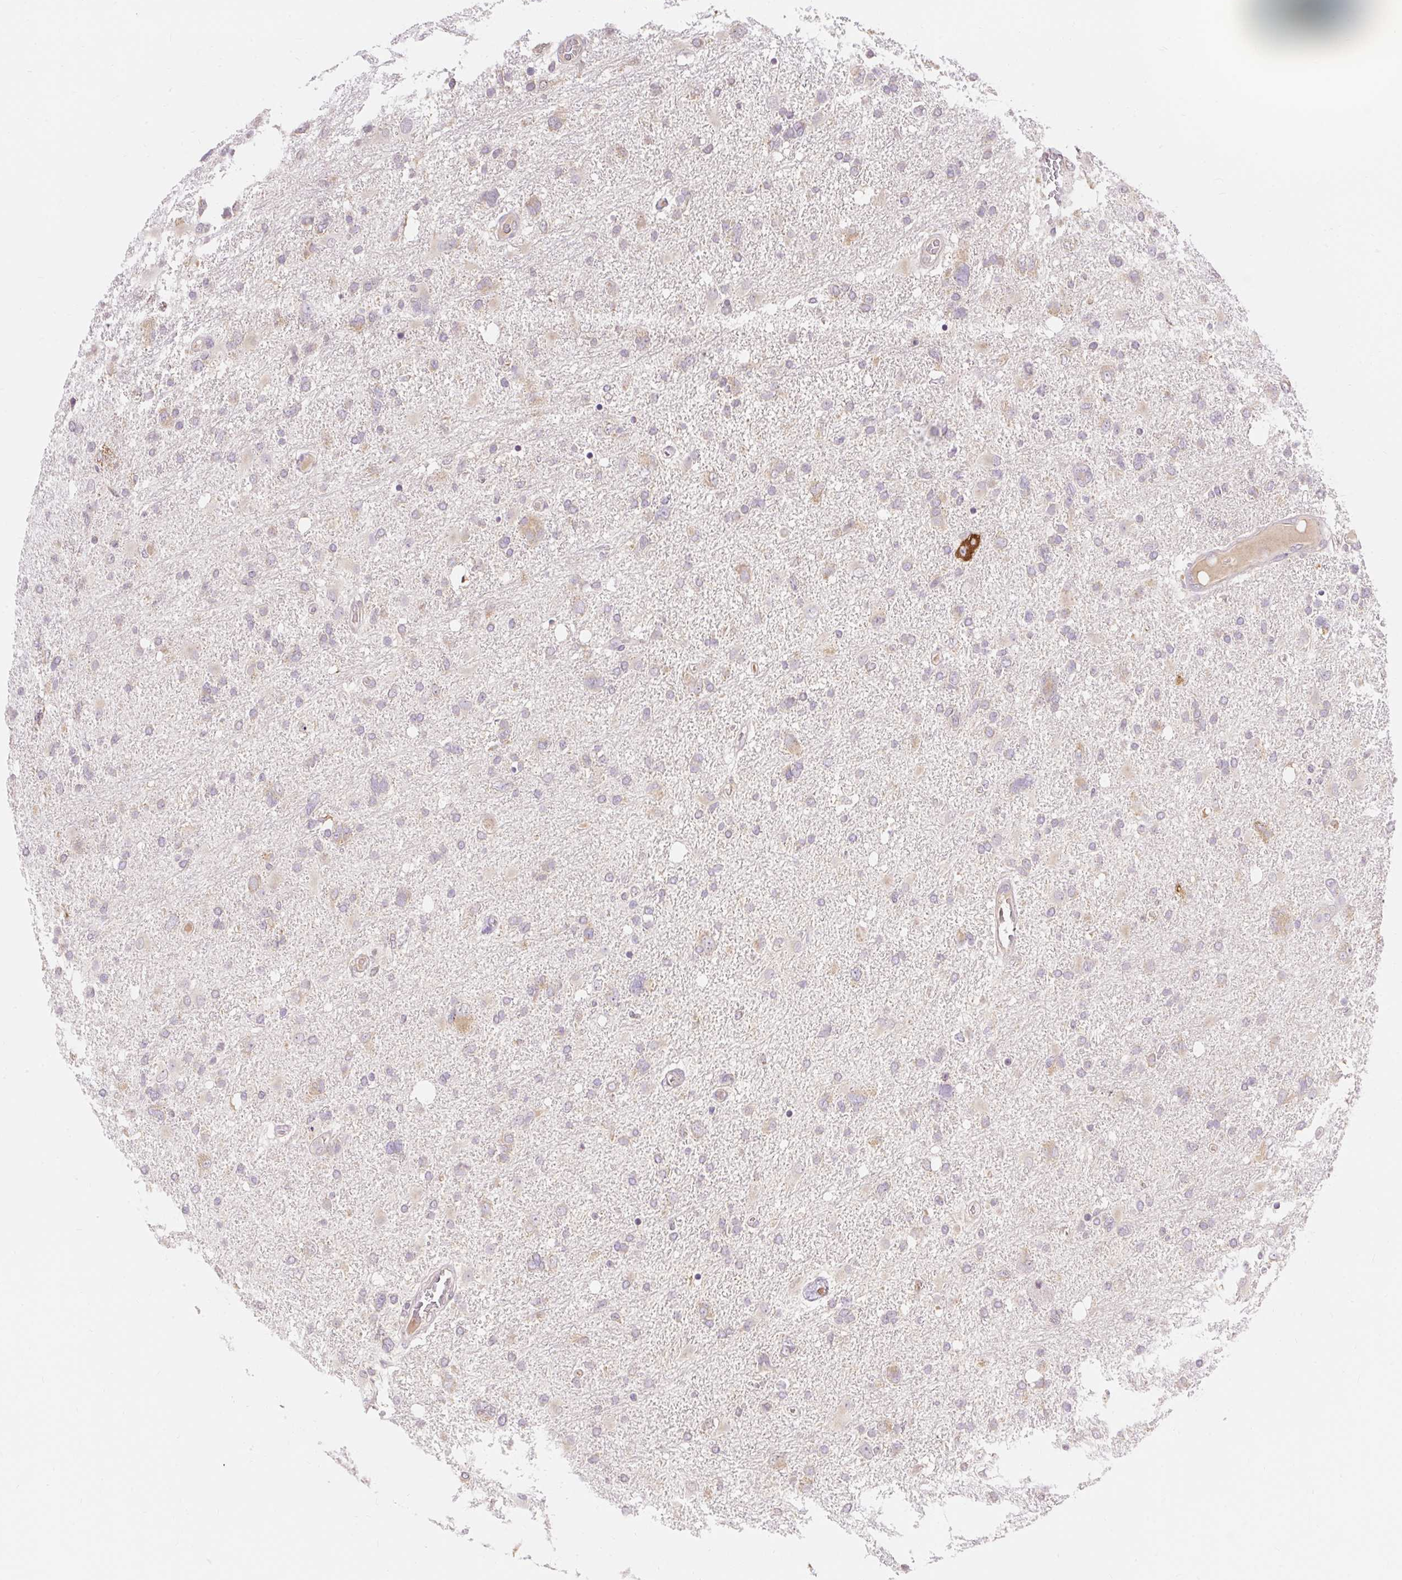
{"staining": {"intensity": "weak", "quantity": "<25%", "location": "cytoplasmic/membranous"}, "tissue": "glioma", "cell_type": "Tumor cells", "image_type": "cancer", "snomed": [{"axis": "morphology", "description": "Glioma, malignant, High grade"}, {"axis": "topography", "description": "Brain"}], "caption": "Protein analysis of high-grade glioma (malignant) displays no significant positivity in tumor cells.", "gene": "SEC63", "patient": {"sex": "male", "age": 61}}